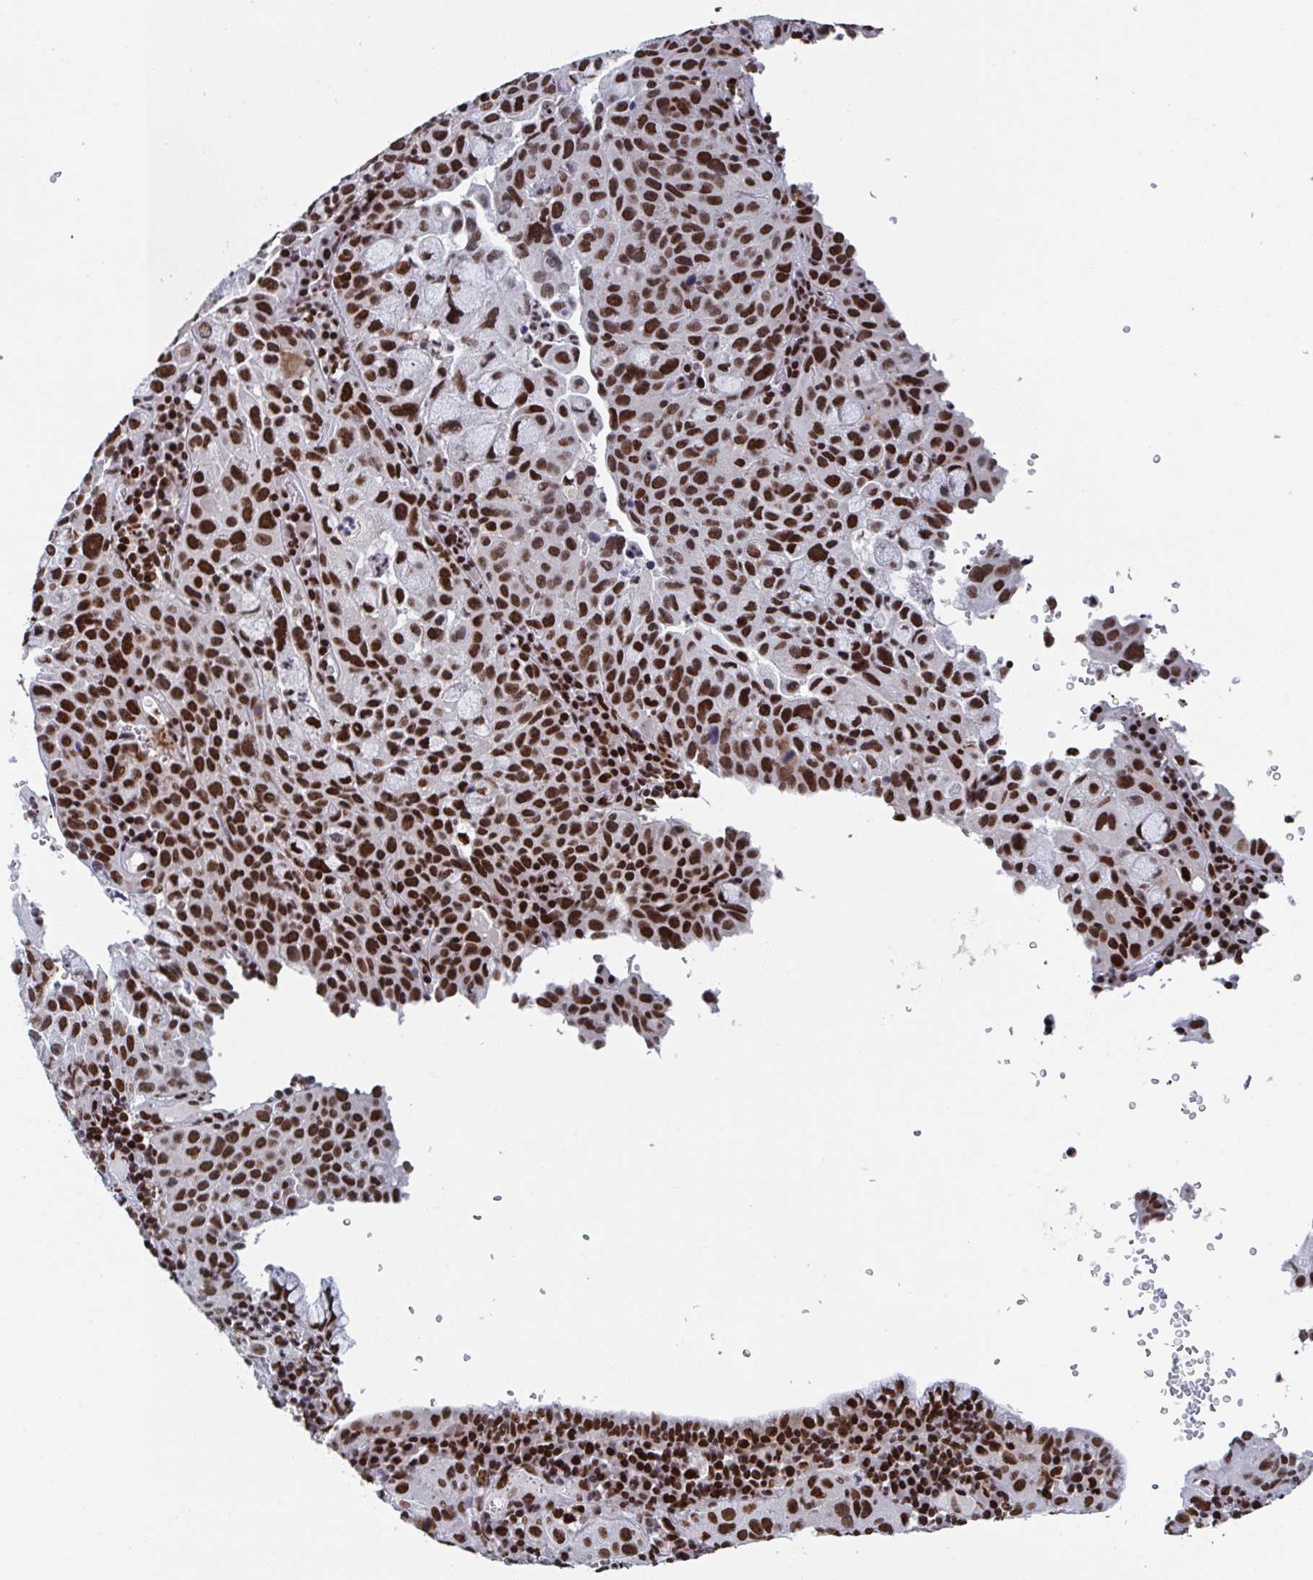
{"staining": {"intensity": "strong", "quantity": ">75%", "location": "nuclear"}, "tissue": "cervical cancer", "cell_type": "Tumor cells", "image_type": "cancer", "snomed": [{"axis": "morphology", "description": "Squamous cell carcinoma, NOS"}, {"axis": "topography", "description": "Cervix"}], "caption": "A photomicrograph of human squamous cell carcinoma (cervical) stained for a protein shows strong nuclear brown staining in tumor cells.", "gene": "ZNF607", "patient": {"sex": "female", "age": 42}}